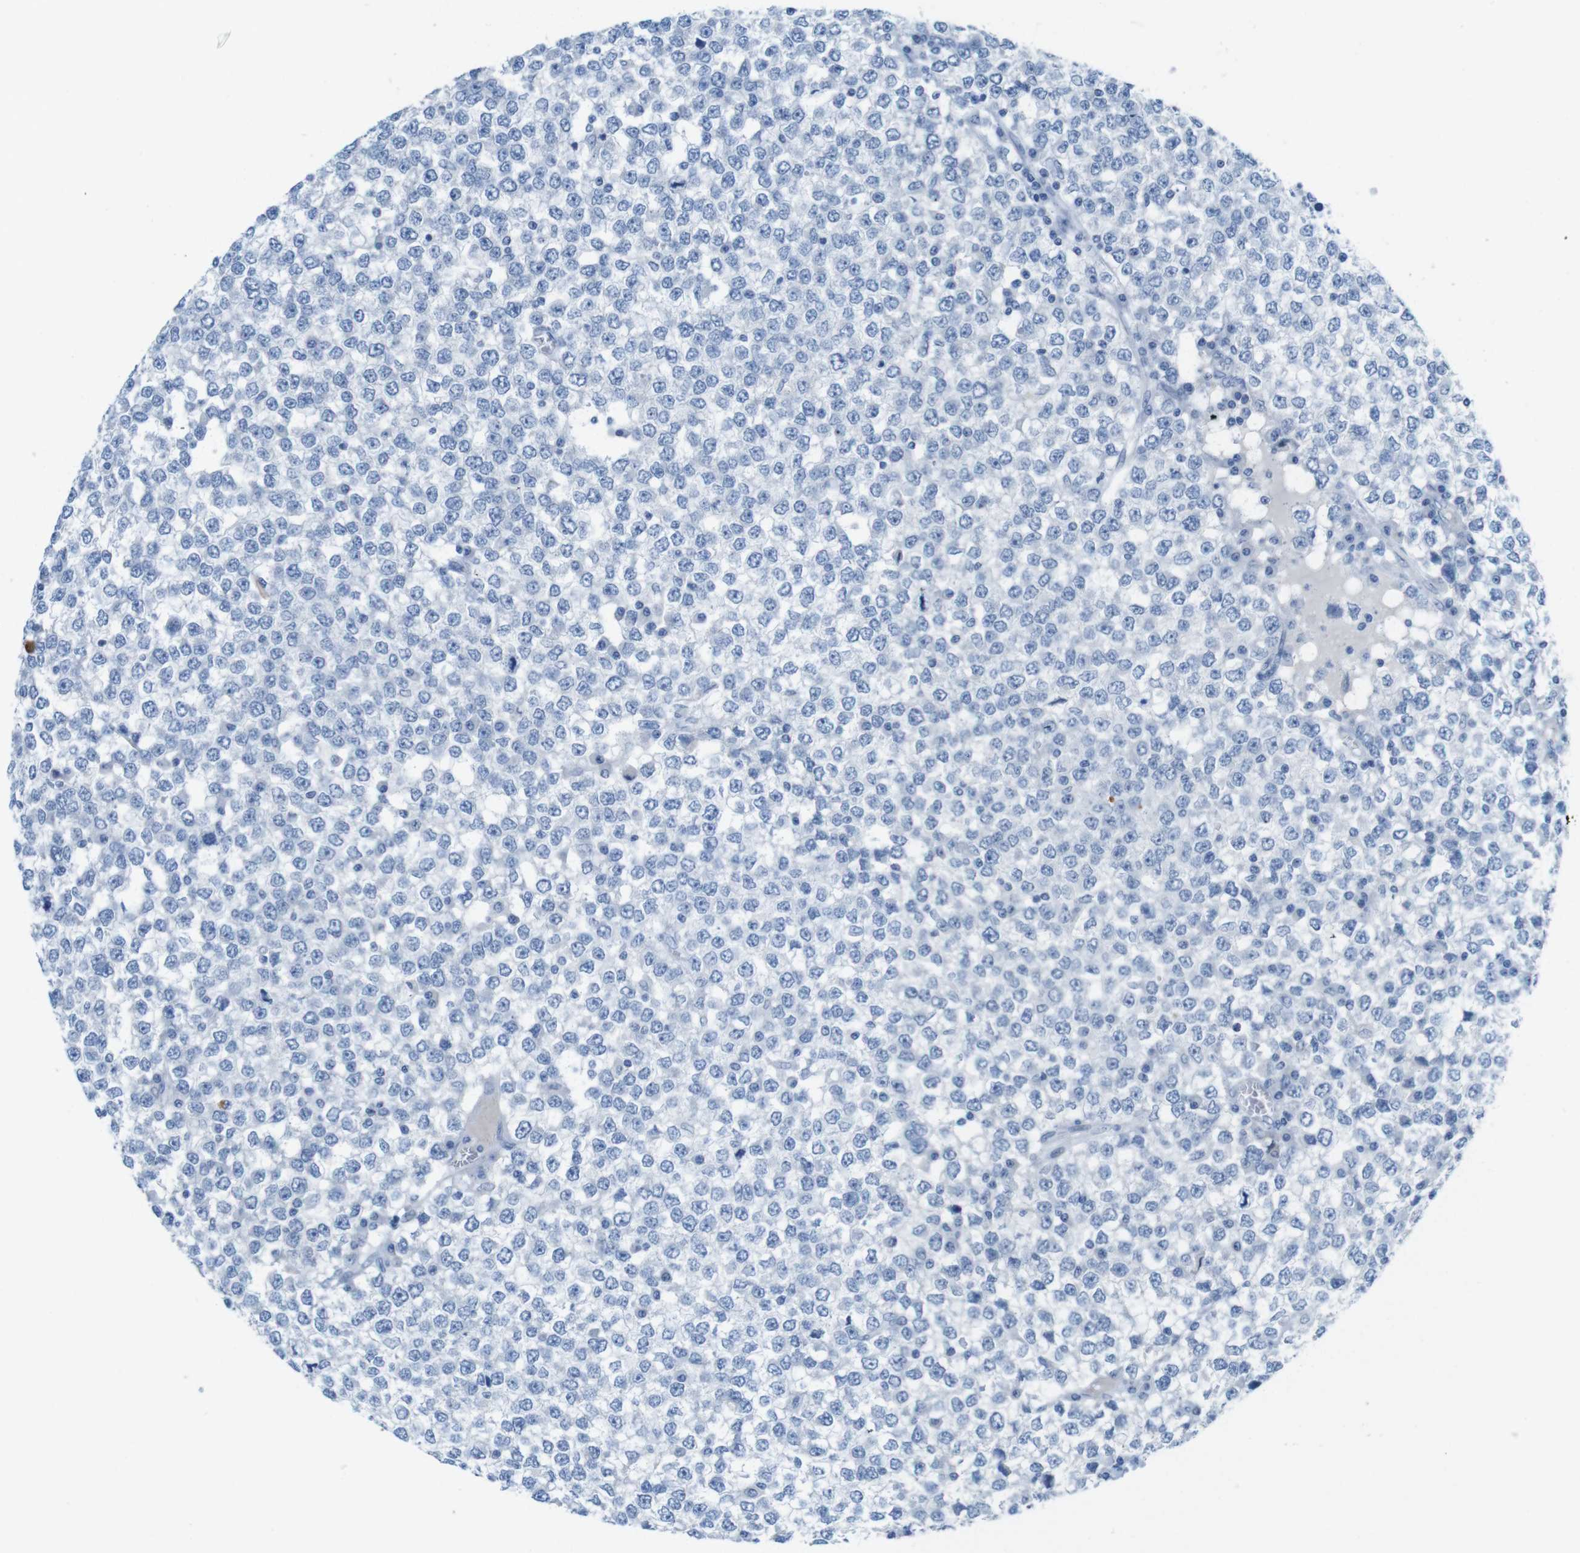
{"staining": {"intensity": "negative", "quantity": "none", "location": "none"}, "tissue": "testis cancer", "cell_type": "Tumor cells", "image_type": "cancer", "snomed": [{"axis": "morphology", "description": "Seminoma, NOS"}, {"axis": "topography", "description": "Testis"}], "caption": "A high-resolution micrograph shows immunohistochemistry staining of testis cancer (seminoma), which demonstrates no significant positivity in tumor cells.", "gene": "OPN1SW", "patient": {"sex": "male", "age": 65}}